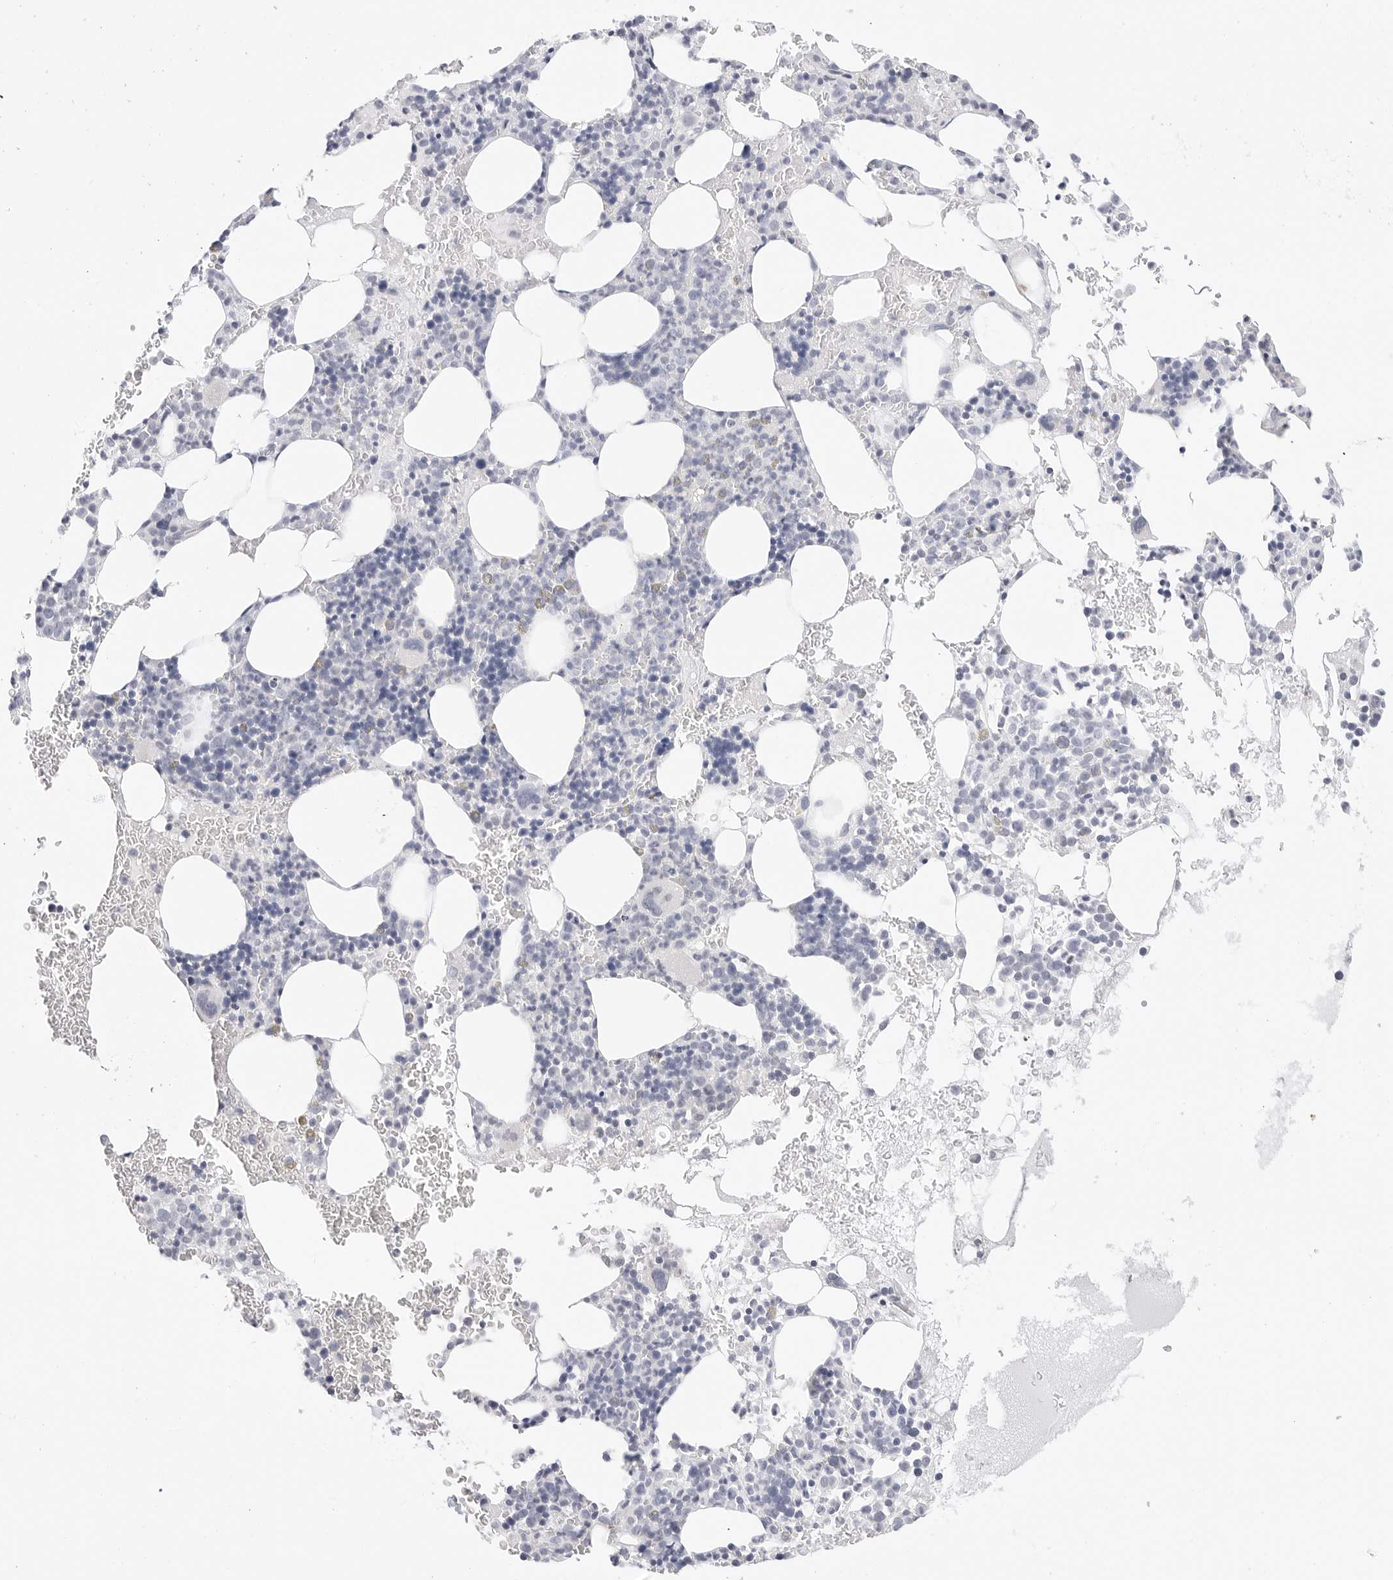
{"staining": {"intensity": "negative", "quantity": "none", "location": "none"}, "tissue": "bone marrow", "cell_type": "Hematopoietic cells", "image_type": "normal", "snomed": [{"axis": "morphology", "description": "Normal tissue, NOS"}, {"axis": "topography", "description": "Bone marrow"}], "caption": "IHC of unremarkable human bone marrow shows no staining in hematopoietic cells. (Stains: DAB (3,3'-diaminobenzidine) IHC with hematoxylin counter stain, Microscopy: brightfield microscopy at high magnification).", "gene": "HMGCS2", "patient": {"sex": "male", "age": 73}}